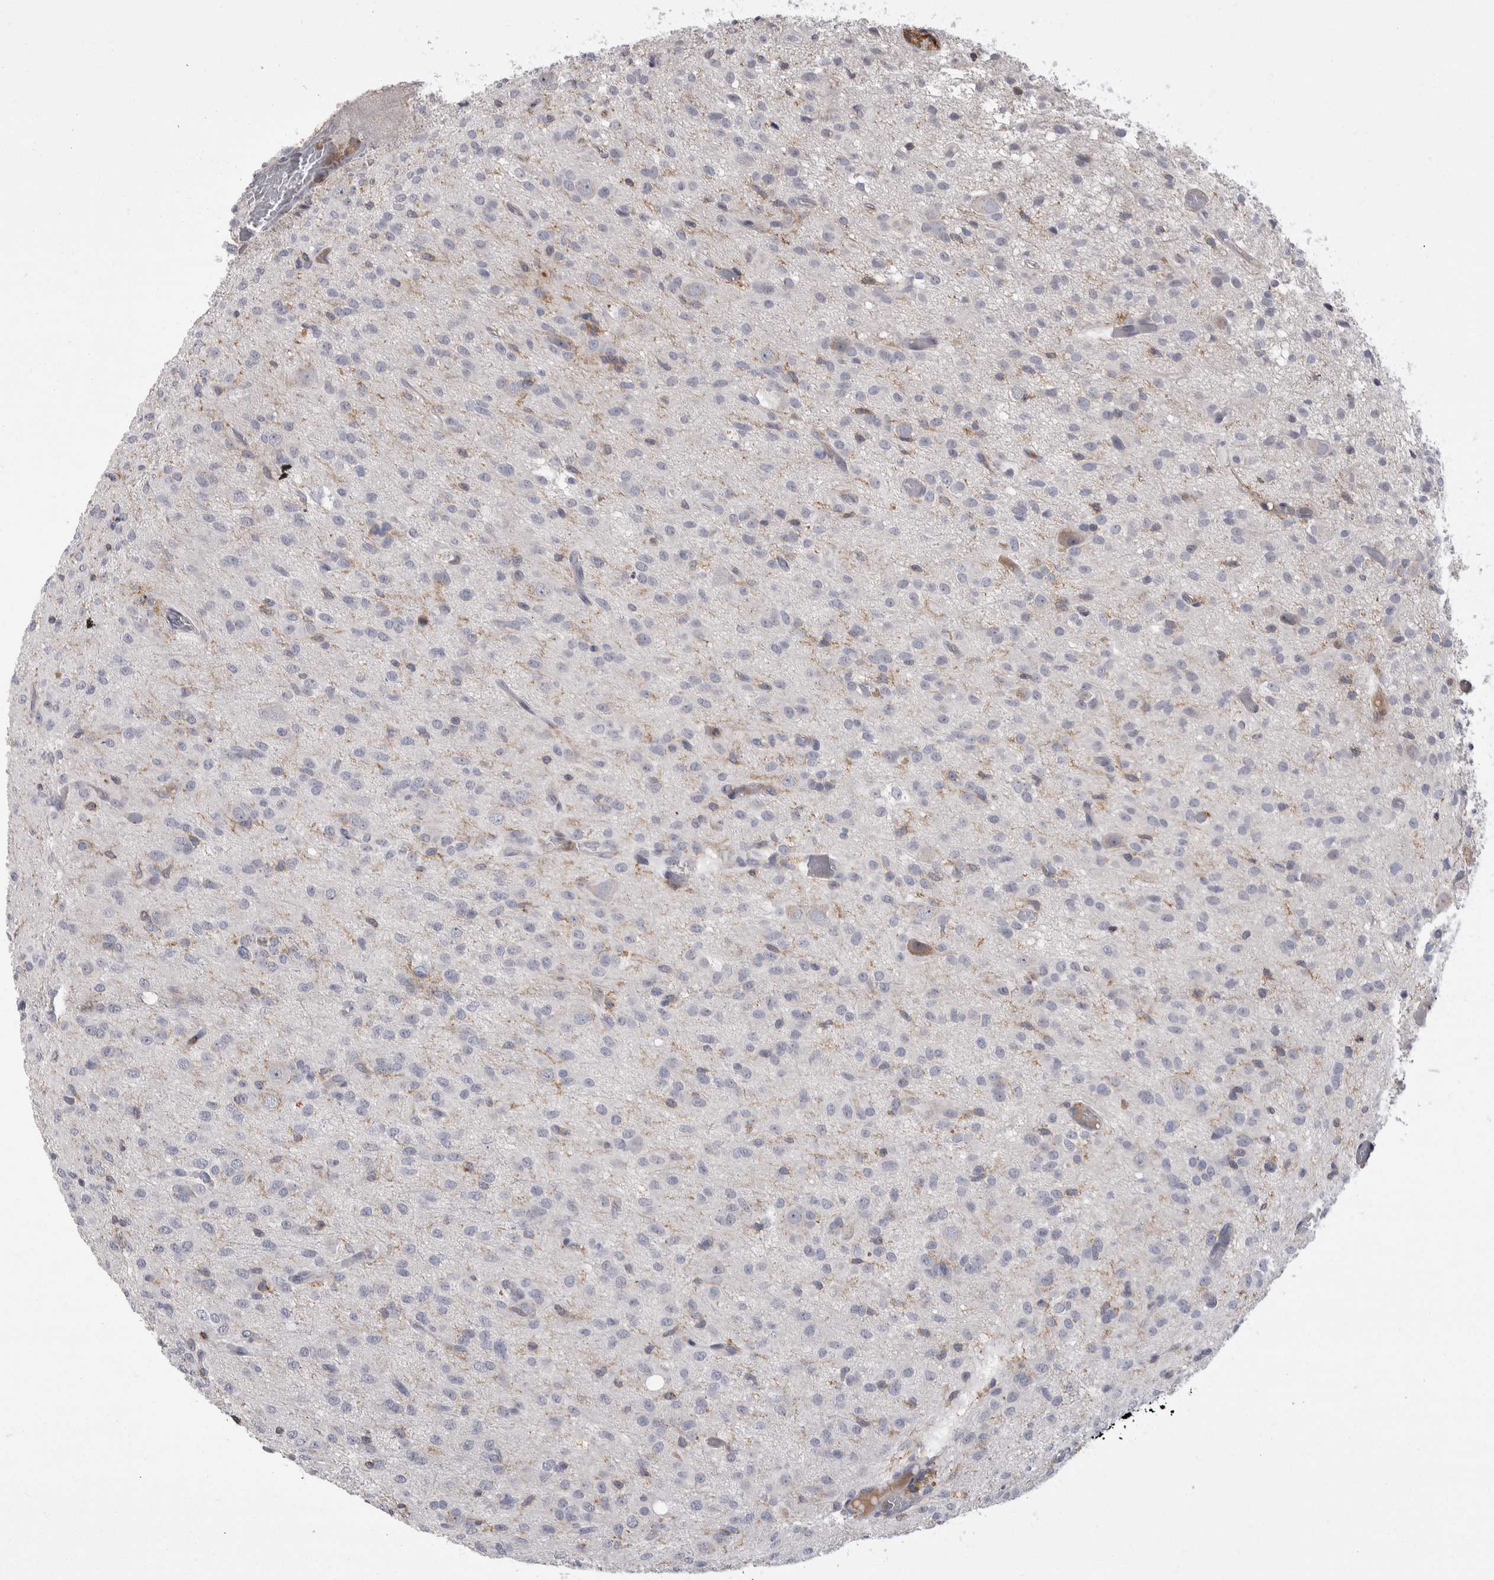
{"staining": {"intensity": "negative", "quantity": "none", "location": "none"}, "tissue": "glioma", "cell_type": "Tumor cells", "image_type": "cancer", "snomed": [{"axis": "morphology", "description": "Glioma, malignant, High grade"}, {"axis": "topography", "description": "Brain"}], "caption": "Immunohistochemical staining of malignant glioma (high-grade) reveals no significant positivity in tumor cells.", "gene": "CEP295NL", "patient": {"sex": "female", "age": 59}}